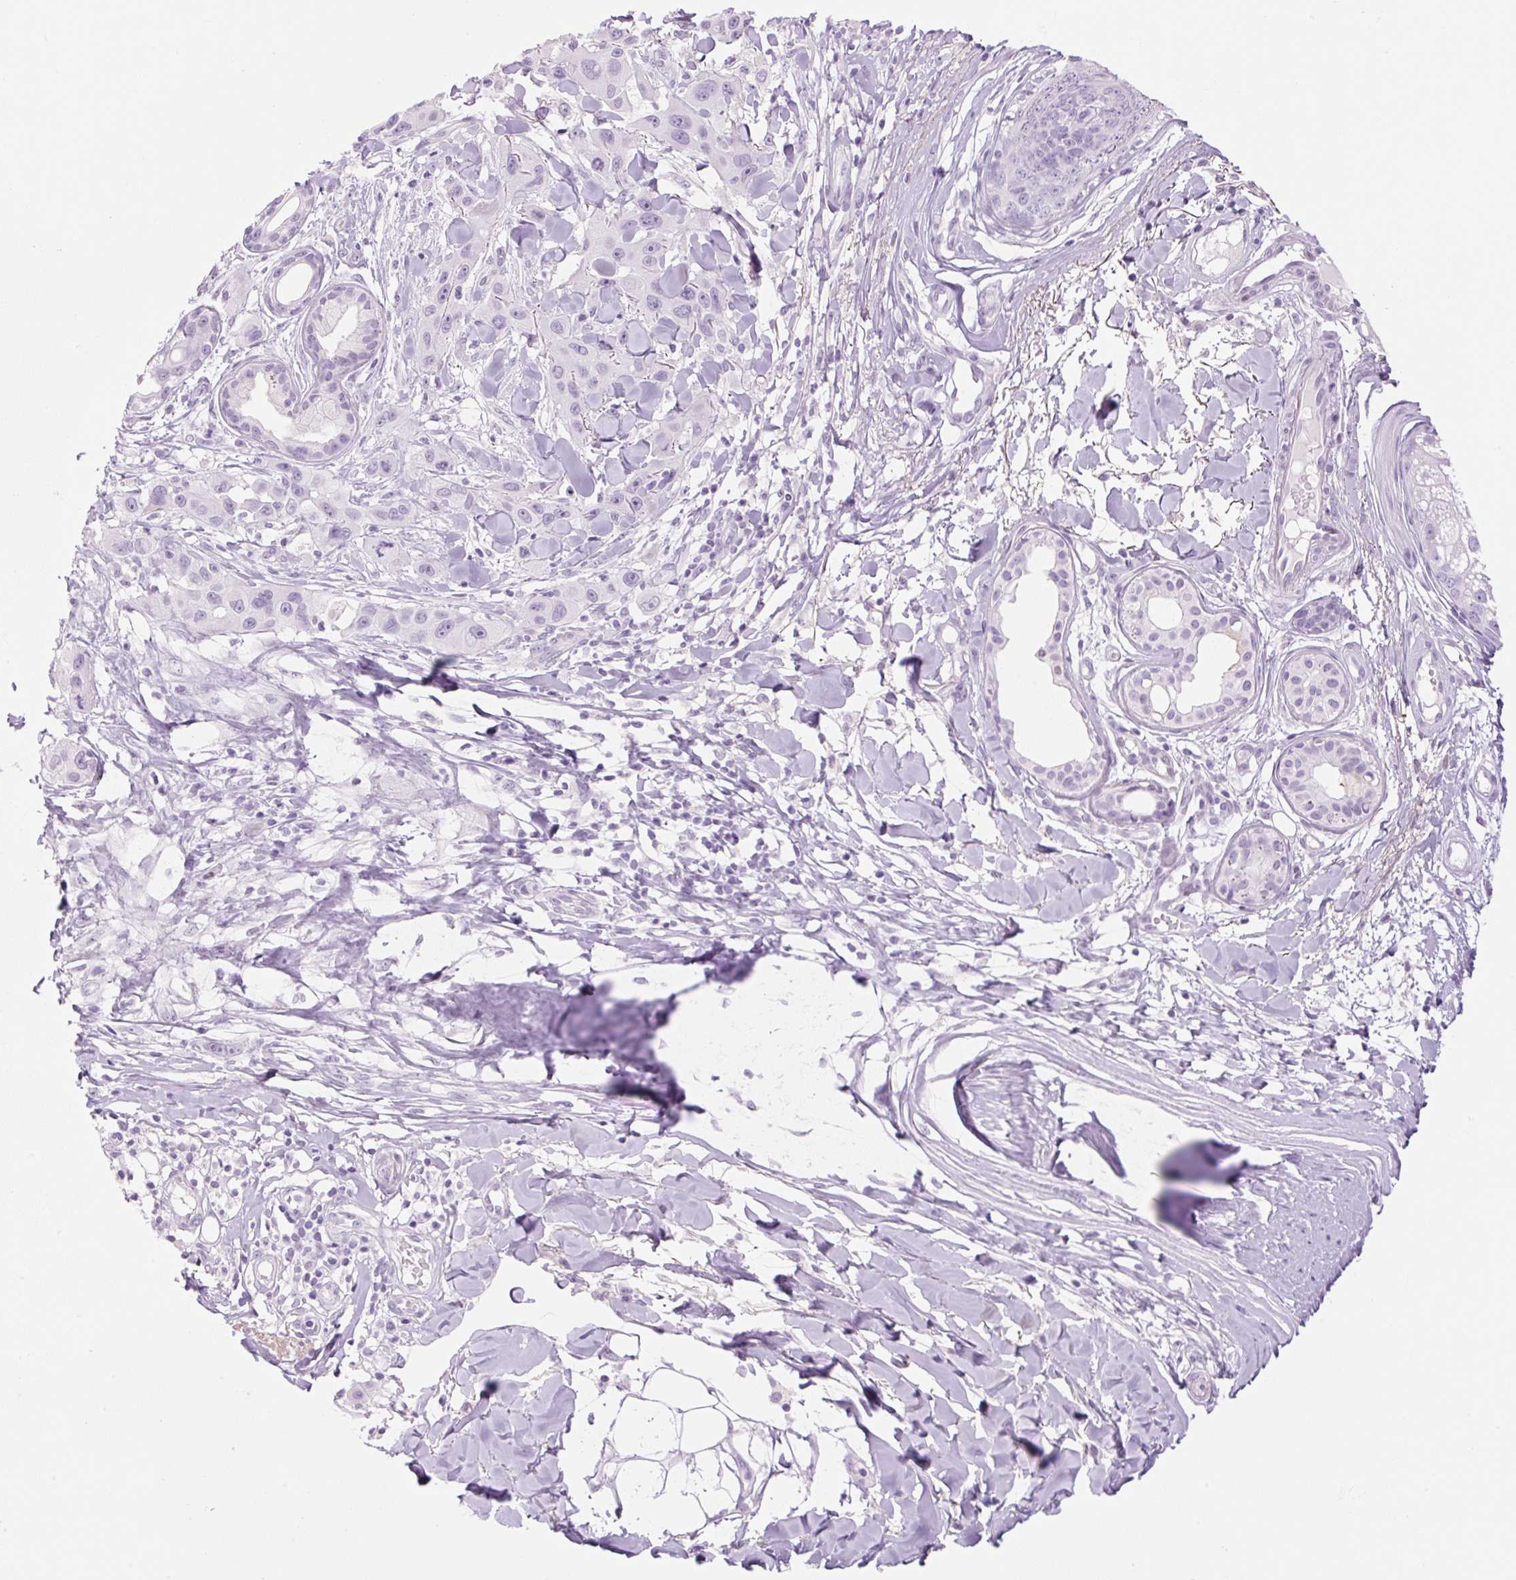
{"staining": {"intensity": "negative", "quantity": "none", "location": "none"}, "tissue": "skin cancer", "cell_type": "Tumor cells", "image_type": "cancer", "snomed": [{"axis": "morphology", "description": "Squamous cell carcinoma, NOS"}, {"axis": "topography", "description": "Skin"}], "caption": "A high-resolution photomicrograph shows IHC staining of skin squamous cell carcinoma, which reveals no significant positivity in tumor cells.", "gene": "SP140L", "patient": {"sex": "male", "age": 63}}